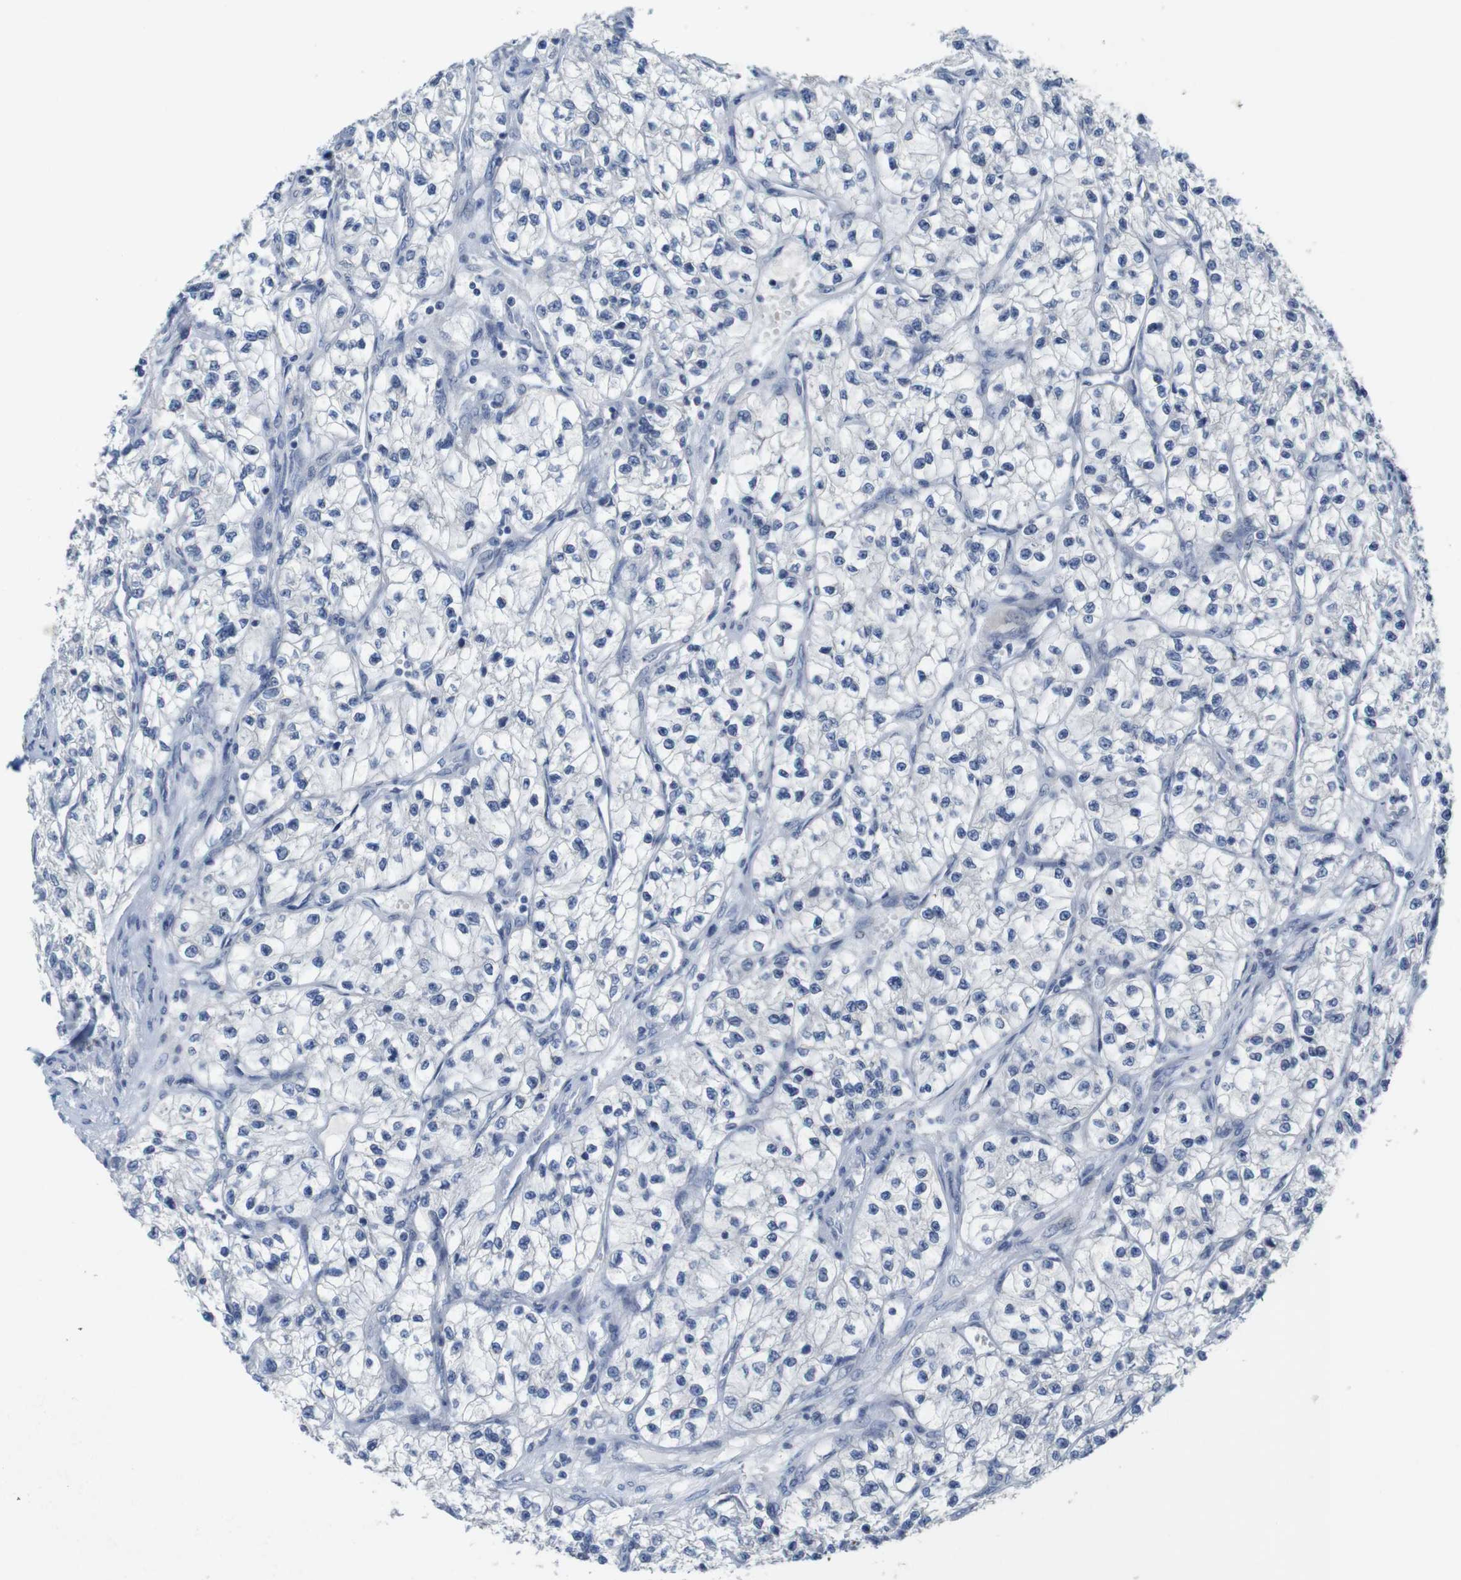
{"staining": {"intensity": "negative", "quantity": "none", "location": "none"}, "tissue": "renal cancer", "cell_type": "Tumor cells", "image_type": "cancer", "snomed": [{"axis": "morphology", "description": "Adenocarcinoma, NOS"}, {"axis": "topography", "description": "Kidney"}], "caption": "The immunohistochemistry image has no significant positivity in tumor cells of renal cancer tissue.", "gene": "CDK2", "patient": {"sex": "female", "age": 57}}